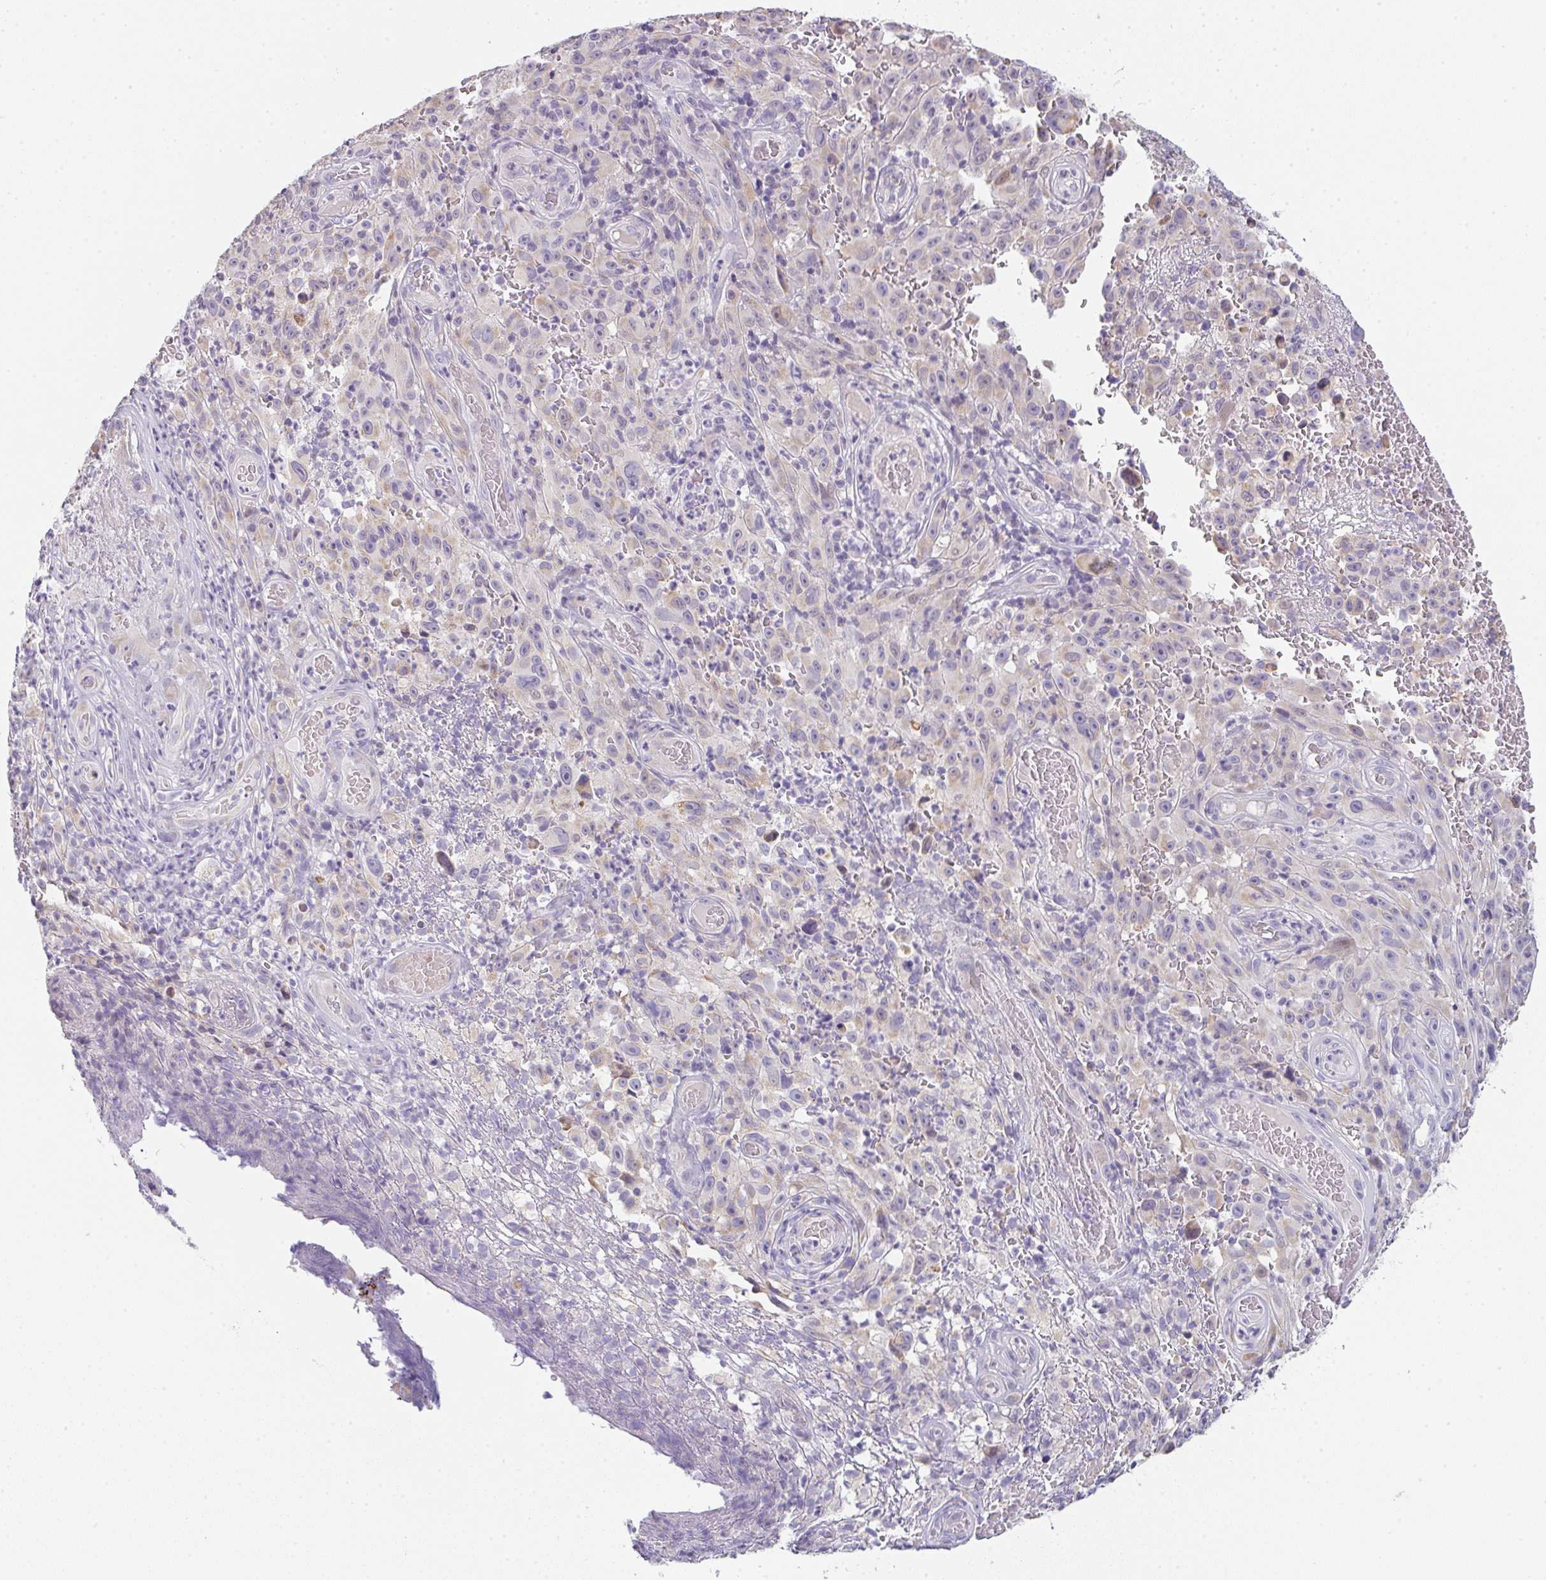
{"staining": {"intensity": "weak", "quantity": "25%-75%", "location": "cytoplasmic/membranous"}, "tissue": "melanoma", "cell_type": "Tumor cells", "image_type": "cancer", "snomed": [{"axis": "morphology", "description": "Malignant melanoma, NOS"}, {"axis": "topography", "description": "Skin"}], "caption": "Protein expression analysis of human malignant melanoma reveals weak cytoplasmic/membranous staining in approximately 25%-75% of tumor cells.", "gene": "CACNA1S", "patient": {"sex": "female", "age": 82}}